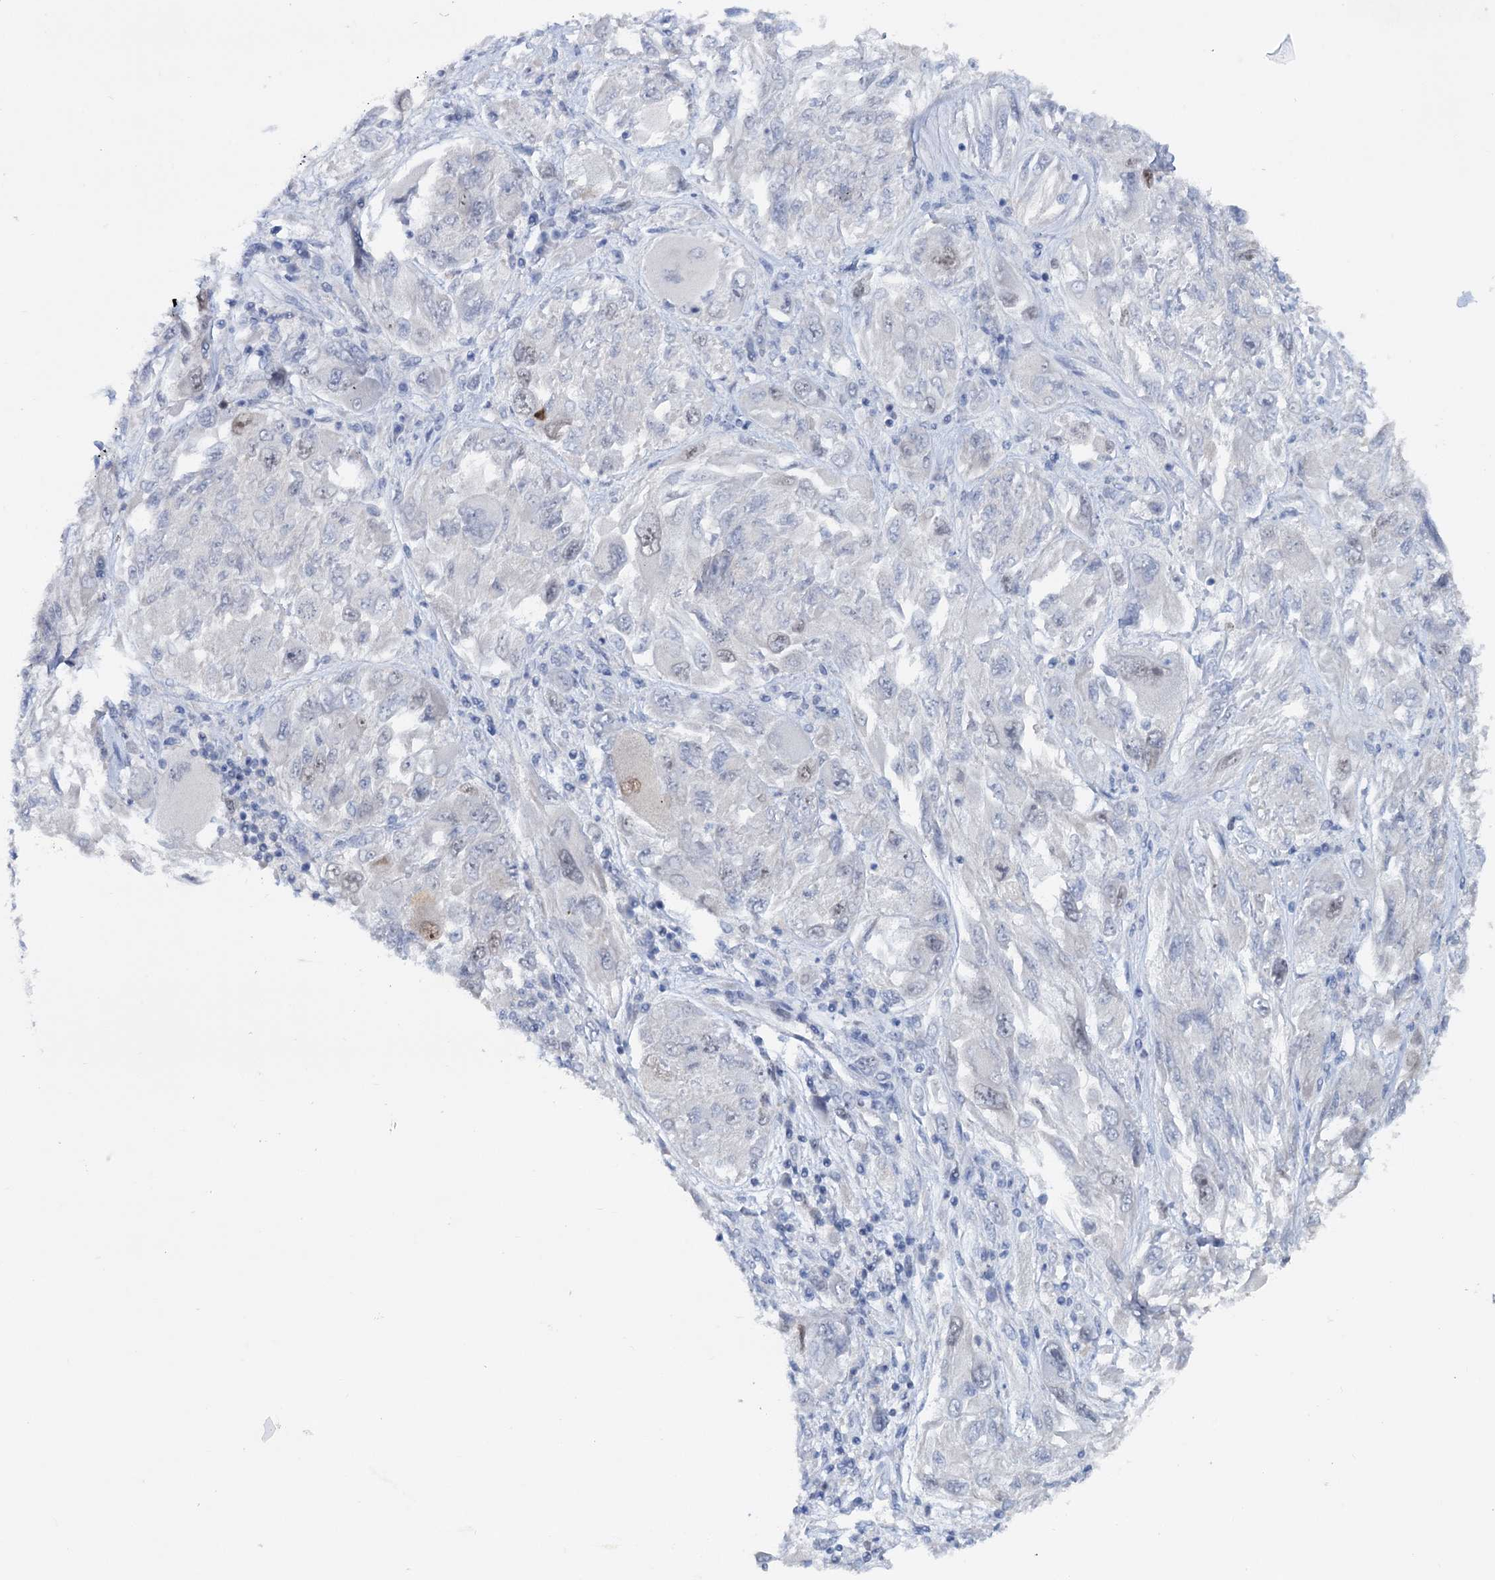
{"staining": {"intensity": "negative", "quantity": "none", "location": "none"}, "tissue": "melanoma", "cell_type": "Tumor cells", "image_type": "cancer", "snomed": [{"axis": "morphology", "description": "Malignant melanoma, NOS"}, {"axis": "topography", "description": "Skin"}], "caption": "This histopathology image is of melanoma stained with immunohistochemistry (IHC) to label a protein in brown with the nuclei are counter-stained blue. There is no positivity in tumor cells. (DAB immunohistochemistry visualized using brightfield microscopy, high magnification).", "gene": "FAM111B", "patient": {"sex": "female", "age": 91}}